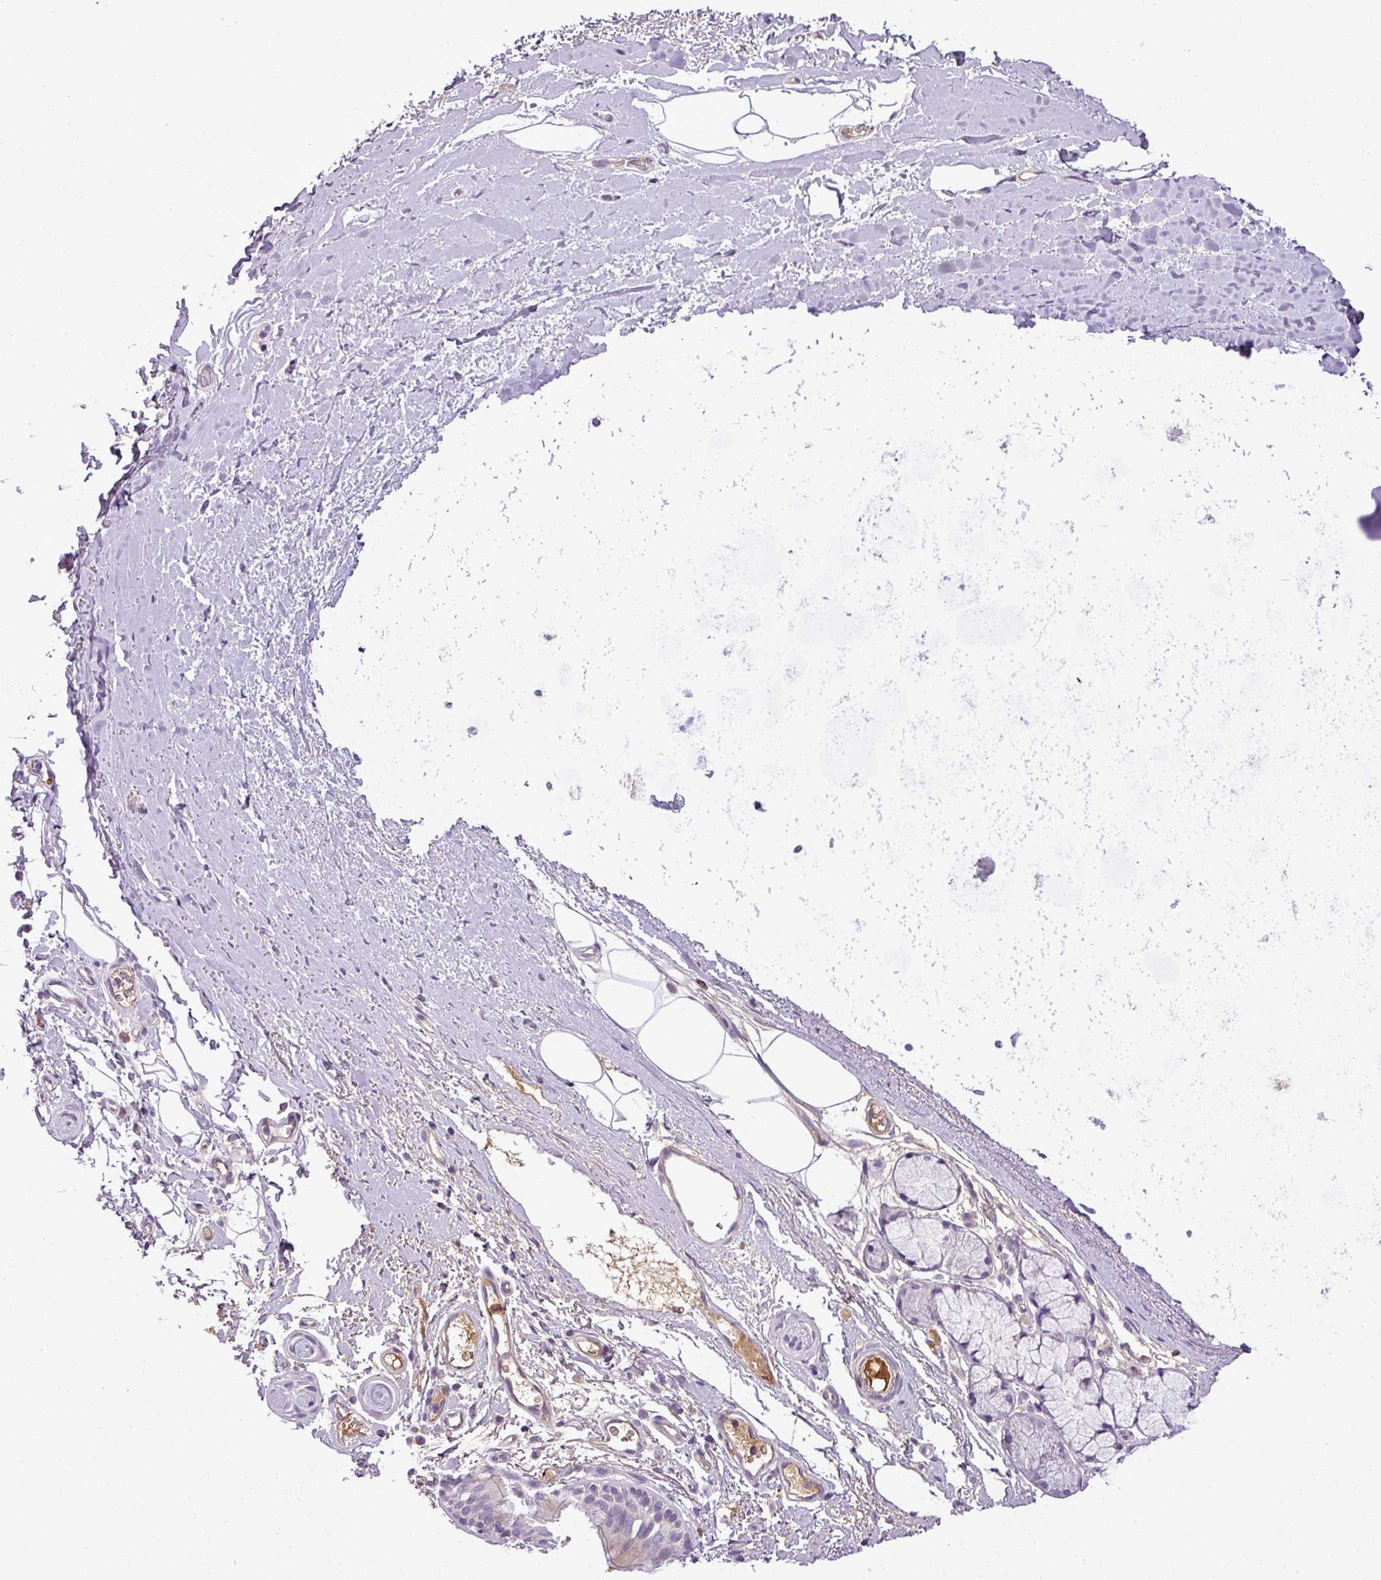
{"staining": {"intensity": "negative", "quantity": "none", "location": "none"}, "tissue": "adipose tissue", "cell_type": "Adipocytes", "image_type": "normal", "snomed": [{"axis": "morphology", "description": "Normal tissue, NOS"}, {"axis": "topography", "description": "Cartilage tissue"}, {"axis": "topography", "description": "Bronchus"}], "caption": "Immunohistochemistry of unremarkable adipose tissue shows no expression in adipocytes.", "gene": "C4A", "patient": {"sex": "female", "age": 72}}